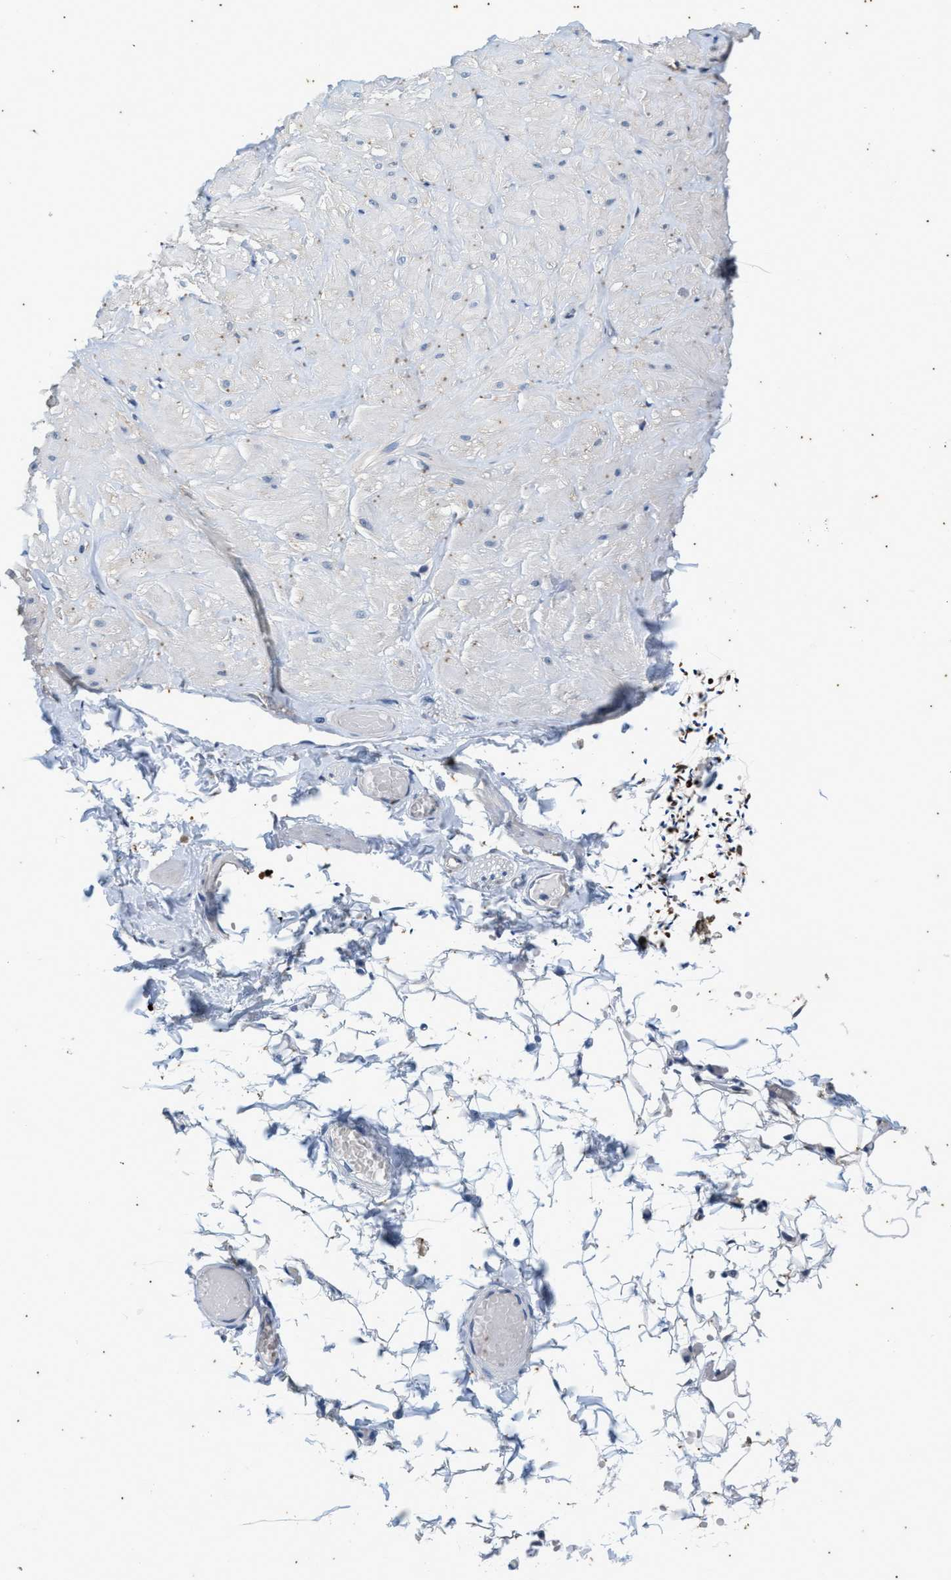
{"staining": {"intensity": "negative", "quantity": "none", "location": "none"}, "tissue": "adipose tissue", "cell_type": "Adipocytes", "image_type": "normal", "snomed": [{"axis": "morphology", "description": "Normal tissue, NOS"}, {"axis": "topography", "description": "Adipose tissue"}, {"axis": "topography", "description": "Vascular tissue"}, {"axis": "topography", "description": "Peripheral nerve tissue"}], "caption": "The image reveals no significant staining in adipocytes of adipose tissue.", "gene": "COX19", "patient": {"sex": "male", "age": 25}}